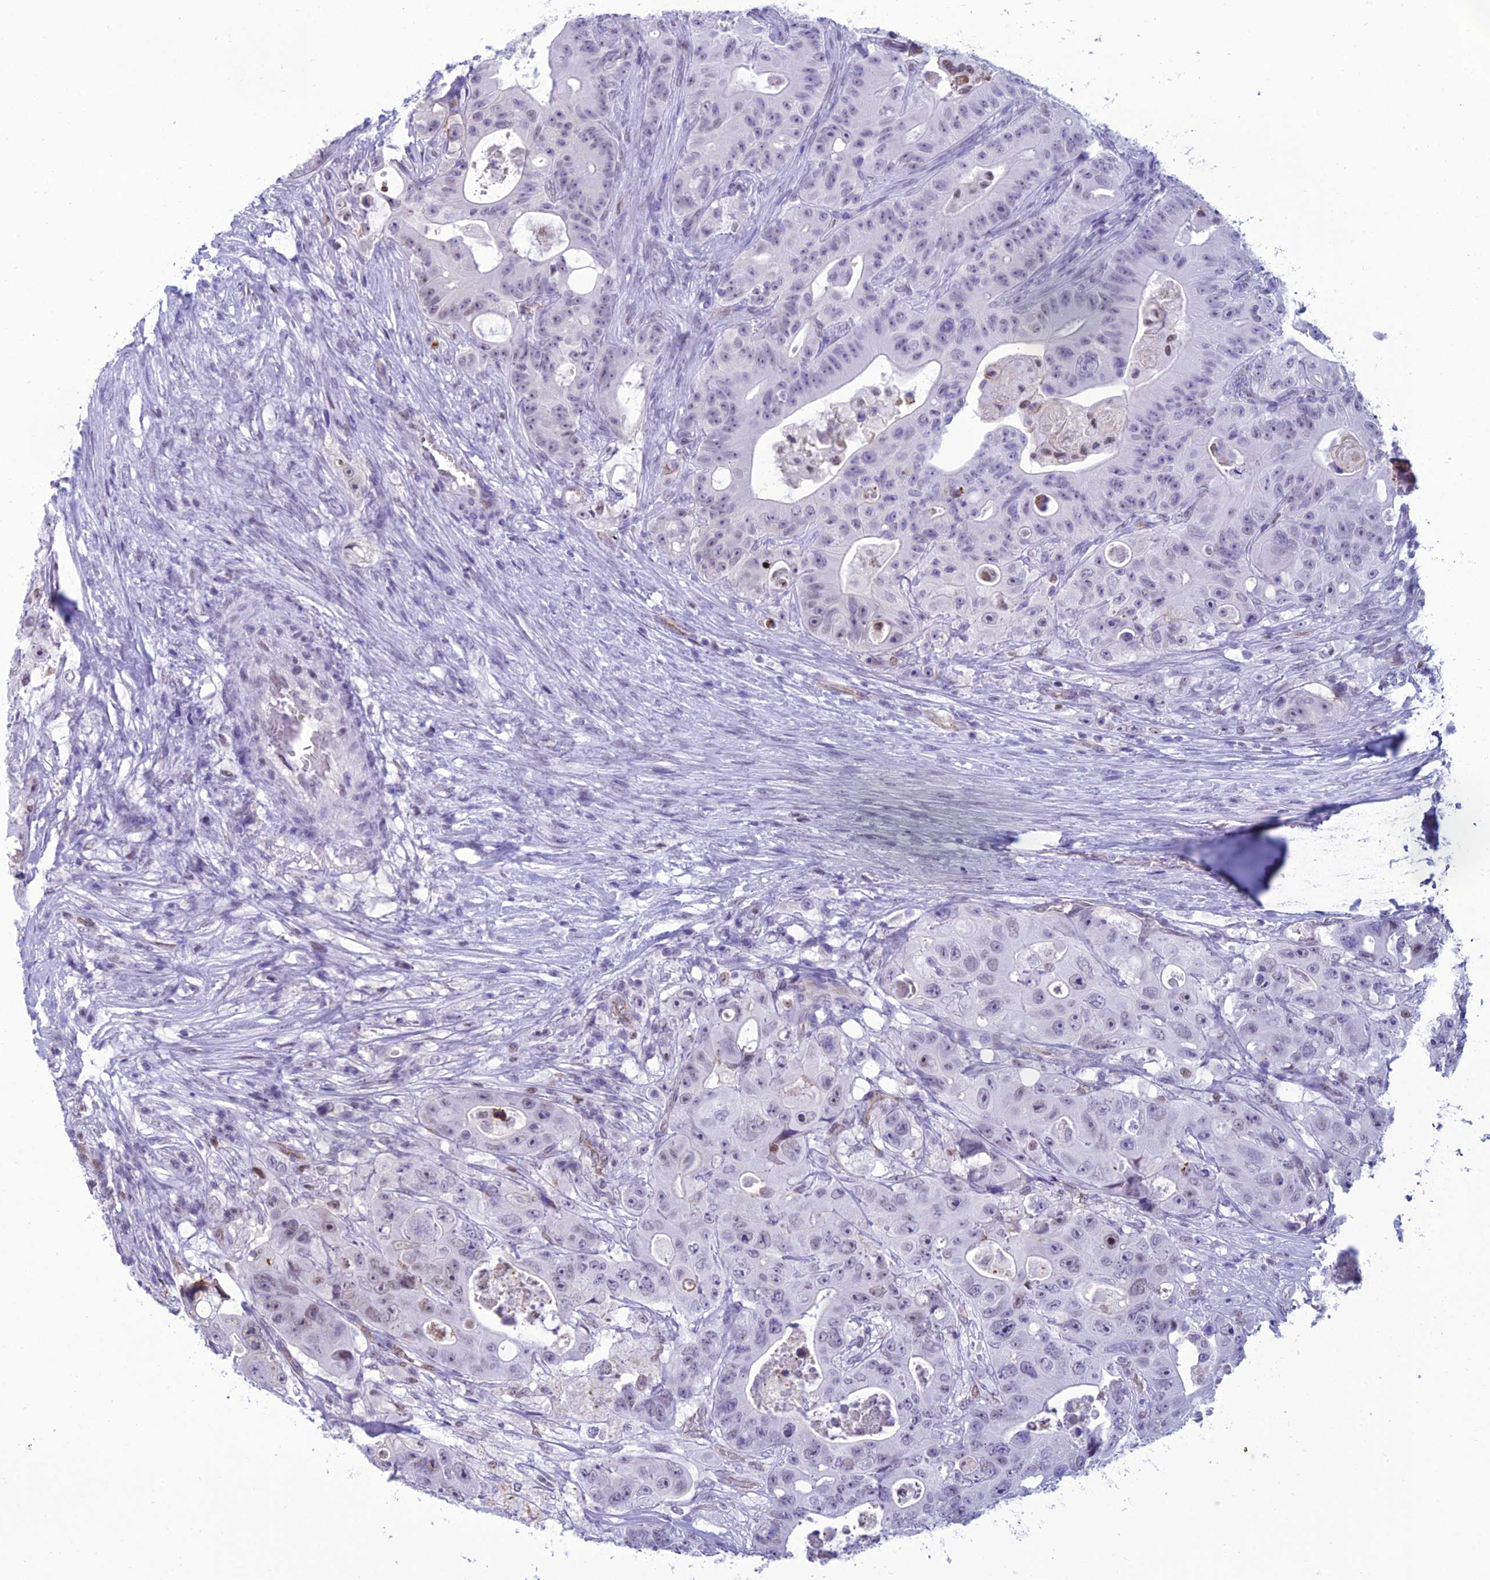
{"staining": {"intensity": "negative", "quantity": "none", "location": "none"}, "tissue": "colorectal cancer", "cell_type": "Tumor cells", "image_type": "cancer", "snomed": [{"axis": "morphology", "description": "Adenocarcinoma, NOS"}, {"axis": "topography", "description": "Colon"}], "caption": "Tumor cells are negative for brown protein staining in colorectal cancer (adenocarcinoma).", "gene": "RANBP3", "patient": {"sex": "female", "age": 46}}